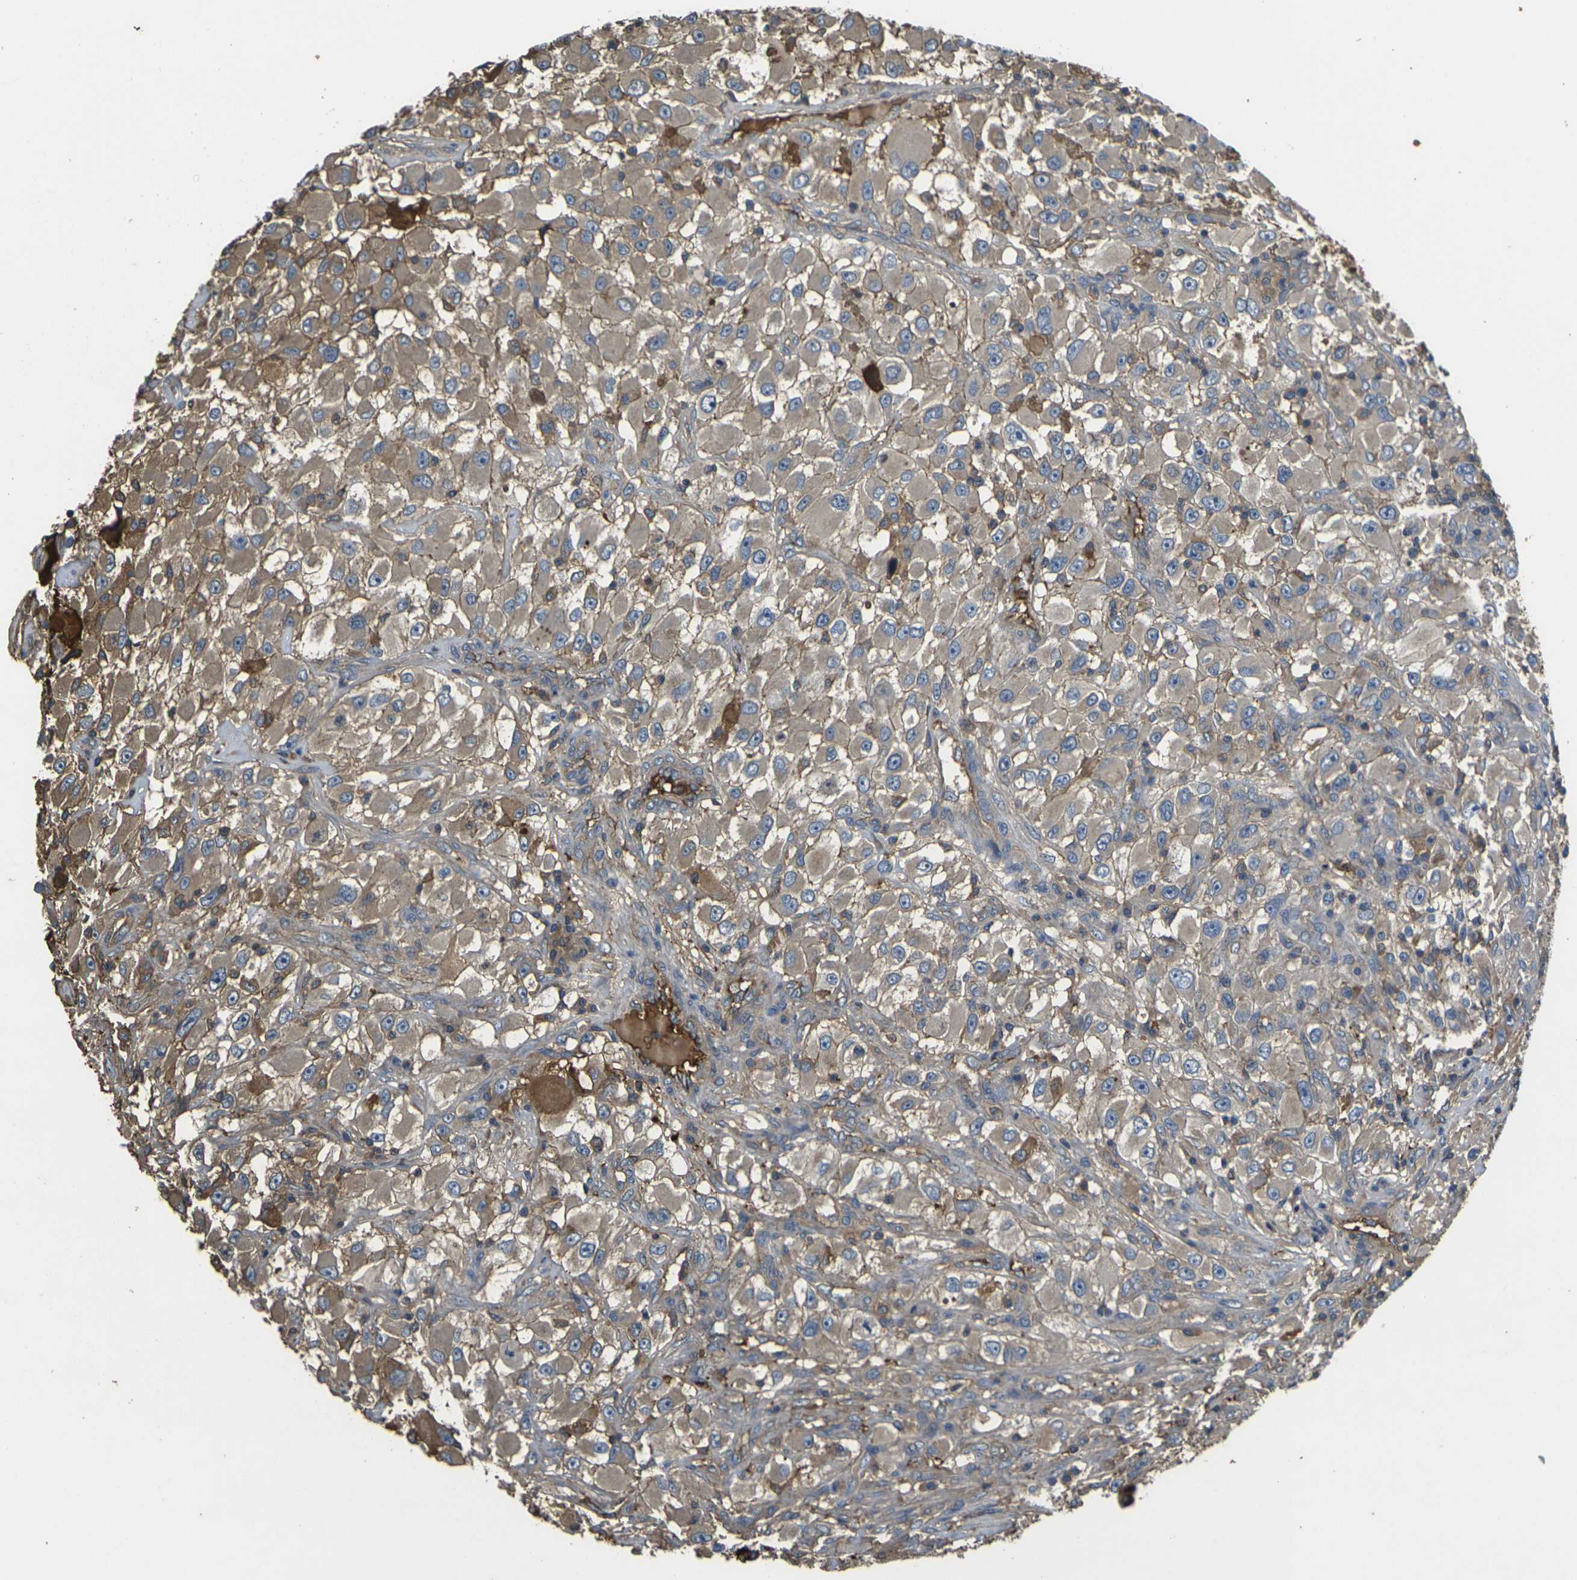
{"staining": {"intensity": "moderate", "quantity": ">75%", "location": "cytoplasmic/membranous"}, "tissue": "renal cancer", "cell_type": "Tumor cells", "image_type": "cancer", "snomed": [{"axis": "morphology", "description": "Adenocarcinoma, NOS"}, {"axis": "topography", "description": "Kidney"}], "caption": "IHC (DAB) staining of renal cancer exhibits moderate cytoplasmic/membranous protein staining in approximately >75% of tumor cells.", "gene": "HSPG2", "patient": {"sex": "female", "age": 52}}